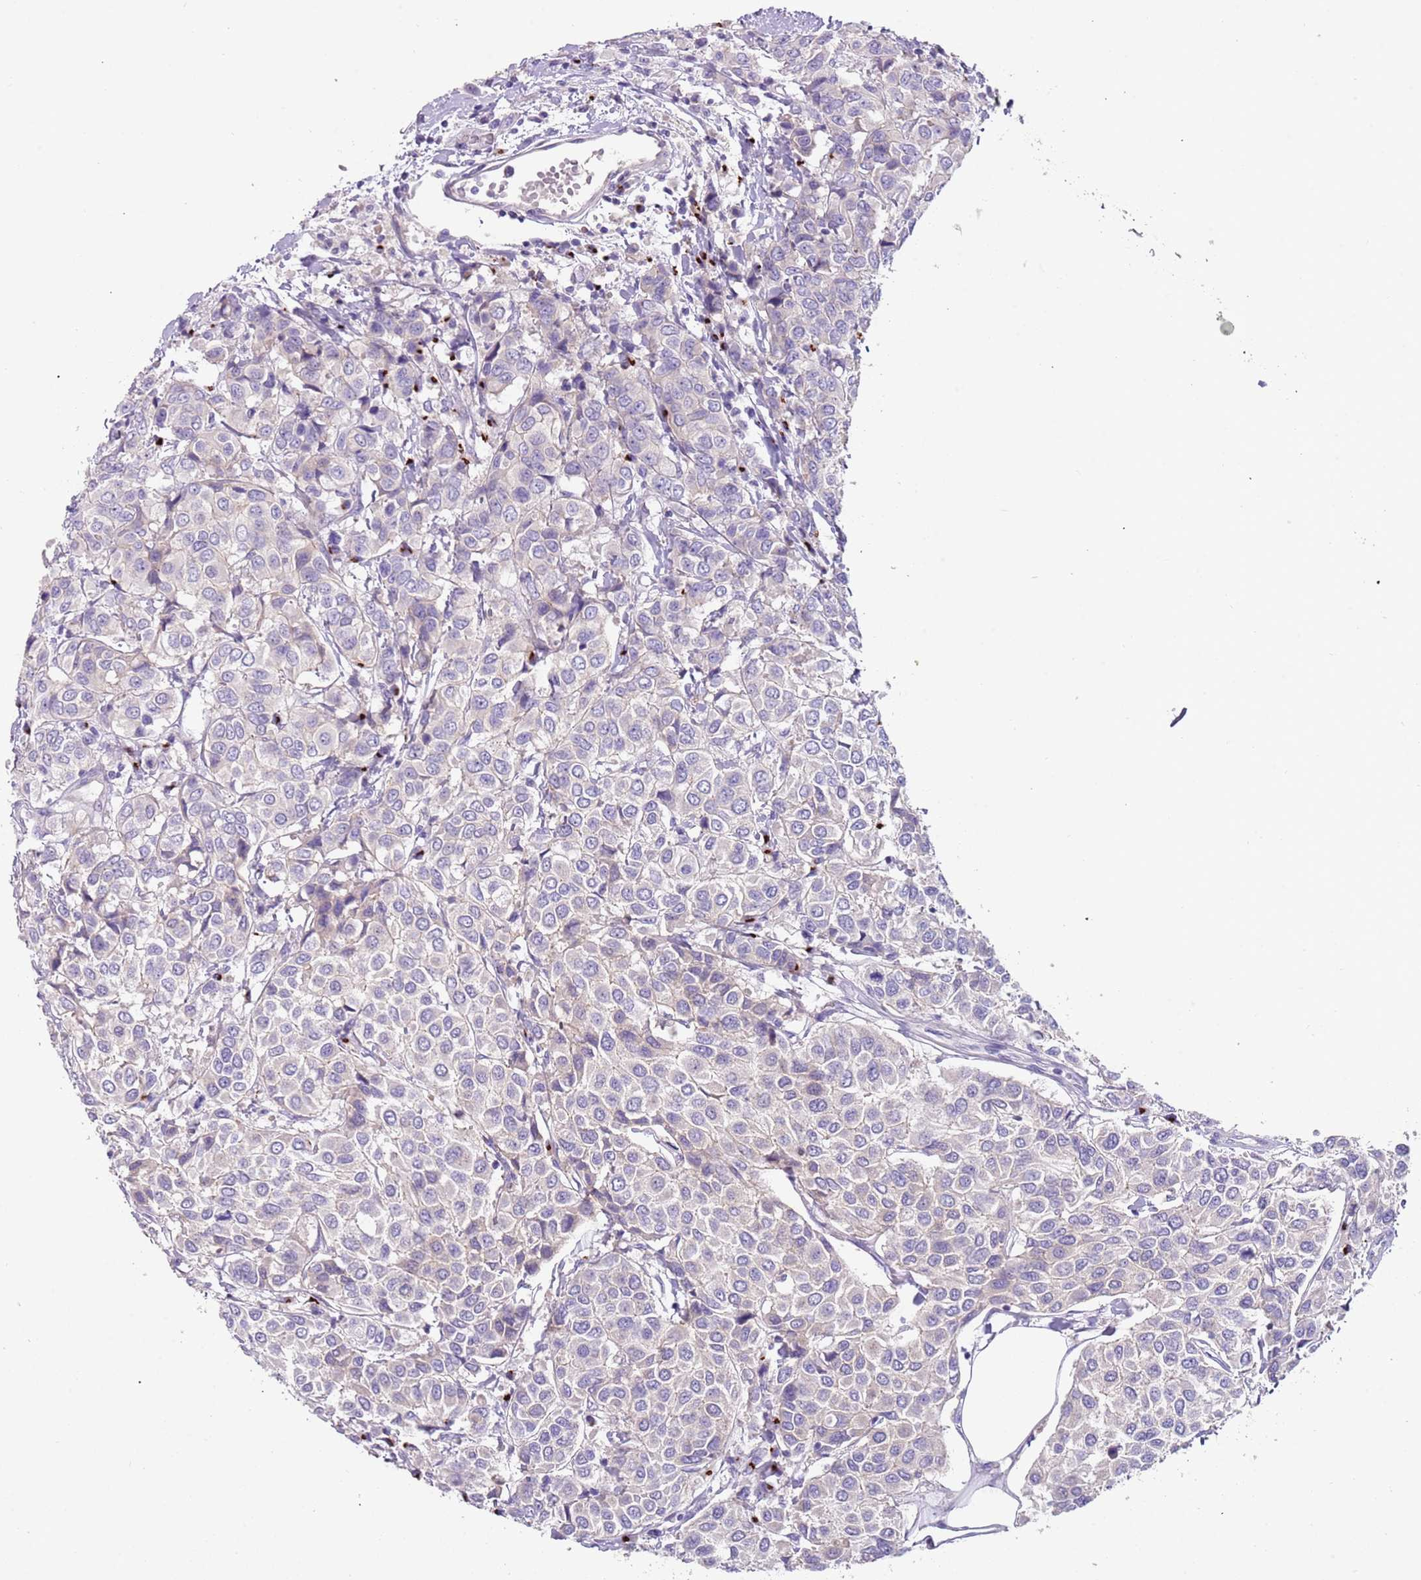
{"staining": {"intensity": "negative", "quantity": "none", "location": "none"}, "tissue": "breast cancer", "cell_type": "Tumor cells", "image_type": "cancer", "snomed": [{"axis": "morphology", "description": "Duct carcinoma"}, {"axis": "topography", "description": "Breast"}], "caption": "High power microscopy image of an IHC image of breast cancer (invasive ductal carcinoma), revealing no significant positivity in tumor cells.", "gene": "C2CD3", "patient": {"sex": "female", "age": 55}}